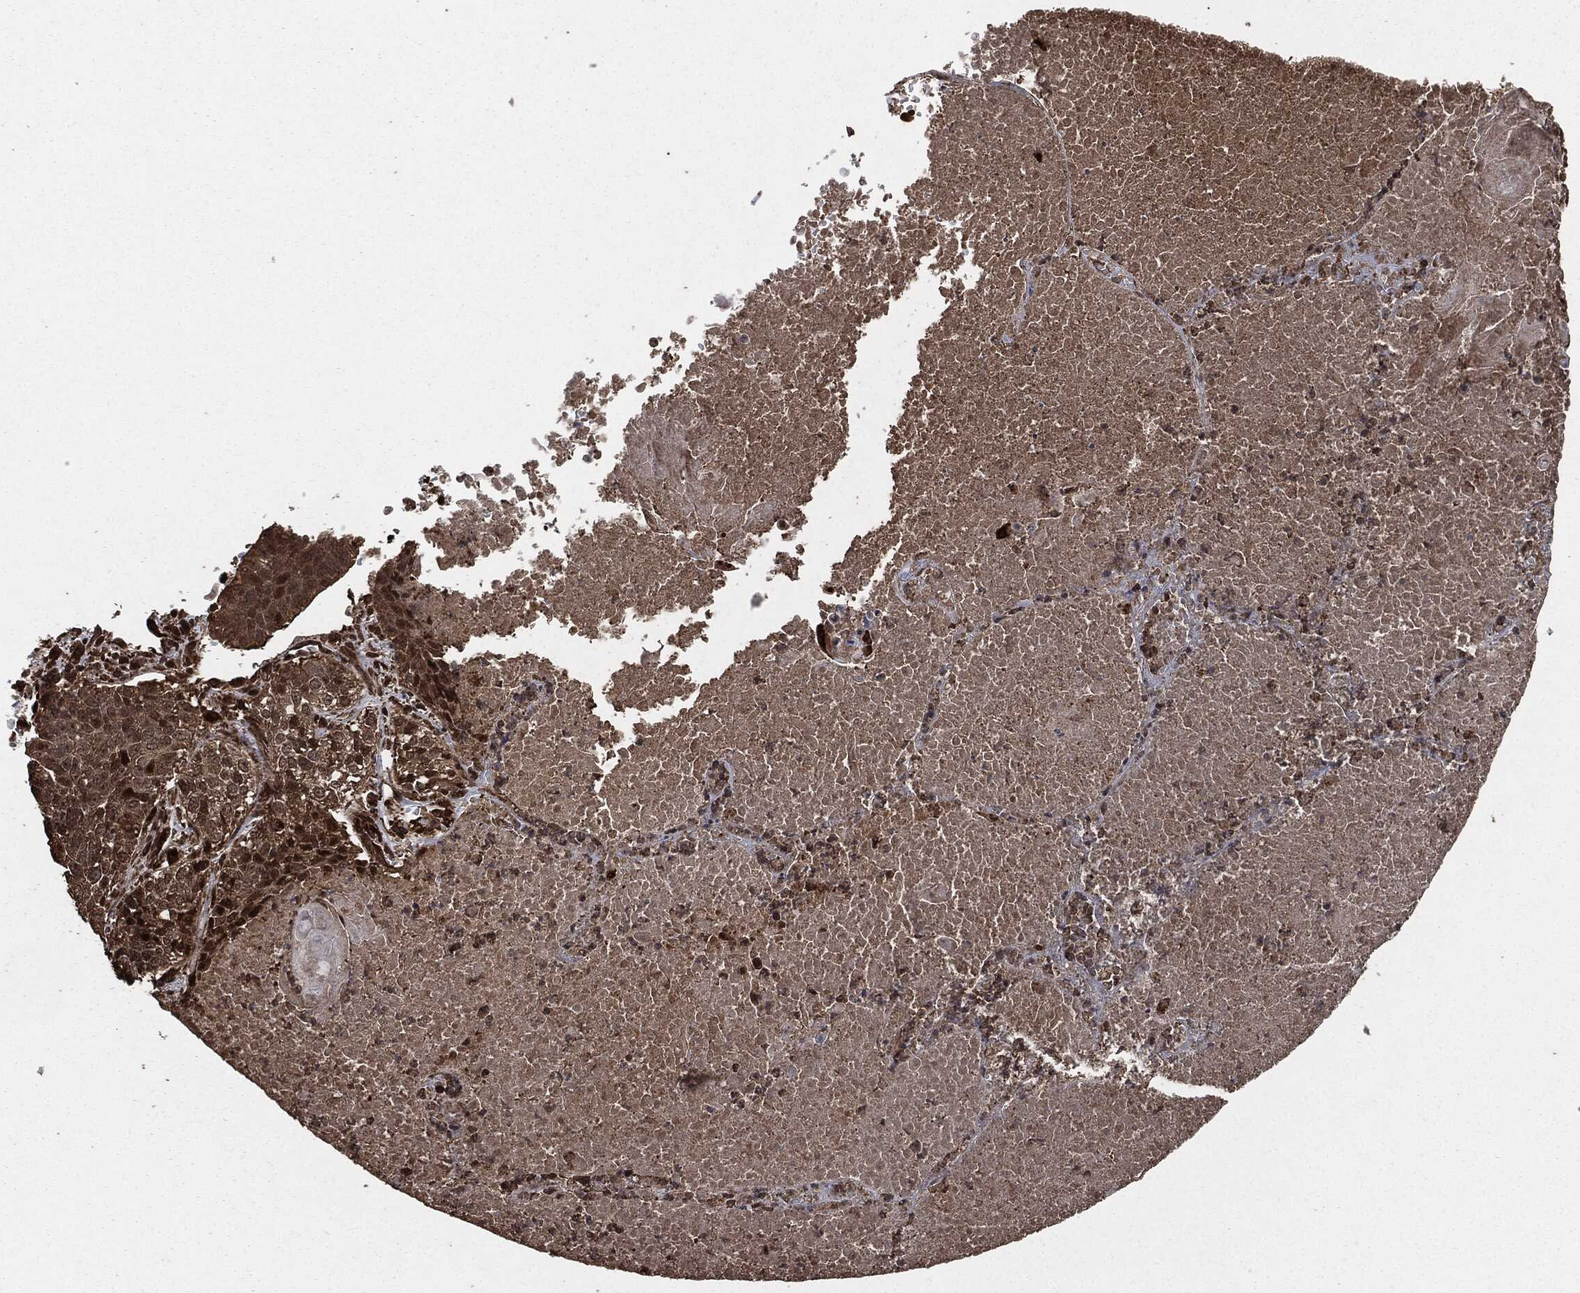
{"staining": {"intensity": "strong", "quantity": "<25%", "location": "cytoplasmic/membranous,nuclear"}, "tissue": "lung cancer", "cell_type": "Tumor cells", "image_type": "cancer", "snomed": [{"axis": "morphology", "description": "Squamous cell carcinoma, NOS"}, {"axis": "topography", "description": "Lung"}], "caption": "A micrograph showing strong cytoplasmic/membranous and nuclear positivity in approximately <25% of tumor cells in lung squamous cell carcinoma, as visualized by brown immunohistochemical staining.", "gene": "EGFR", "patient": {"sex": "male", "age": 64}}